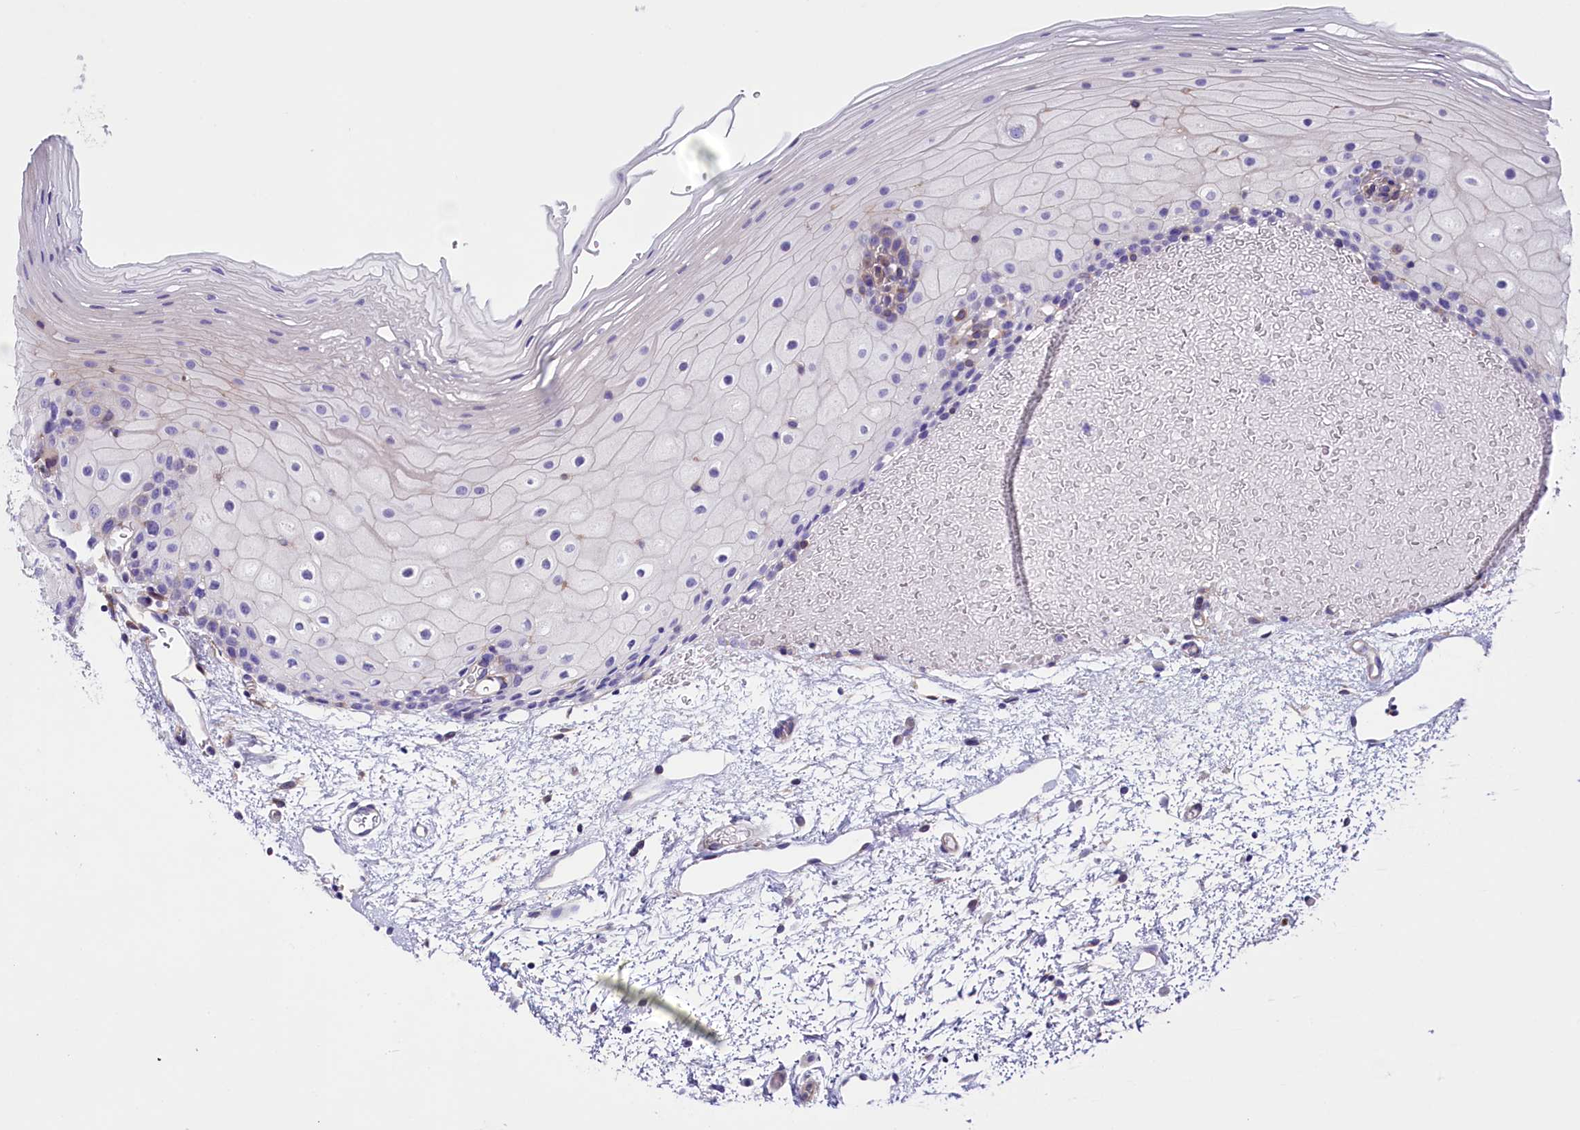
{"staining": {"intensity": "negative", "quantity": "none", "location": "none"}, "tissue": "oral mucosa", "cell_type": "Squamous epithelial cells", "image_type": "normal", "snomed": [{"axis": "morphology", "description": "Normal tissue, NOS"}, {"axis": "topography", "description": "Oral tissue"}], "caption": "Image shows no significant protein expression in squamous epithelial cells of unremarkable oral mucosa.", "gene": "GPR108", "patient": {"sex": "female", "age": 70}}